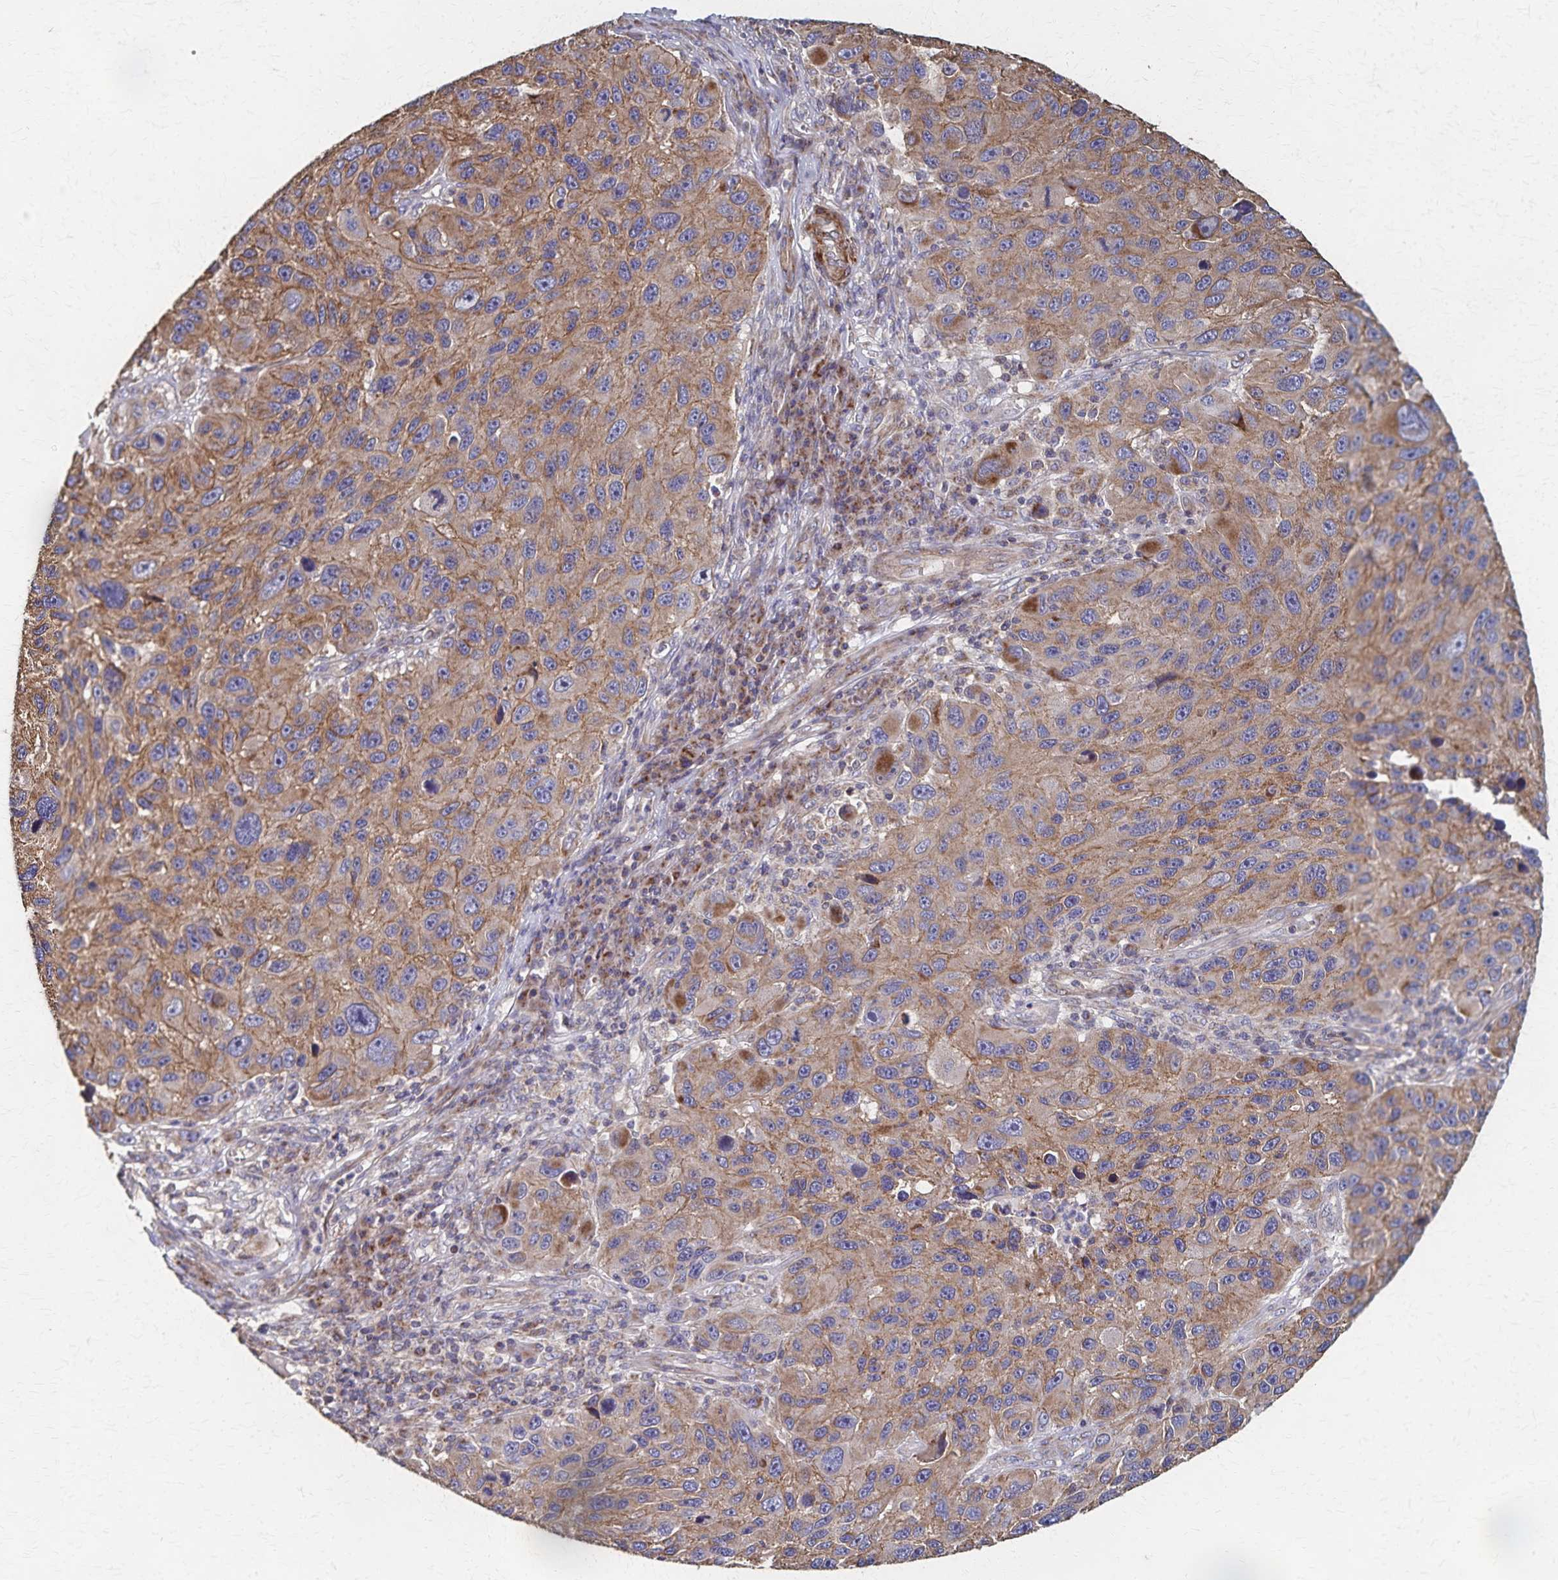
{"staining": {"intensity": "moderate", "quantity": ">75%", "location": "cytoplasmic/membranous"}, "tissue": "melanoma", "cell_type": "Tumor cells", "image_type": "cancer", "snomed": [{"axis": "morphology", "description": "Malignant melanoma, NOS"}, {"axis": "topography", "description": "Skin"}], "caption": "Melanoma tissue demonstrates moderate cytoplasmic/membranous staining in about >75% of tumor cells, visualized by immunohistochemistry. Using DAB (3,3'-diaminobenzidine) (brown) and hematoxylin (blue) stains, captured at high magnification using brightfield microscopy.", "gene": "PGAP2", "patient": {"sex": "male", "age": 53}}